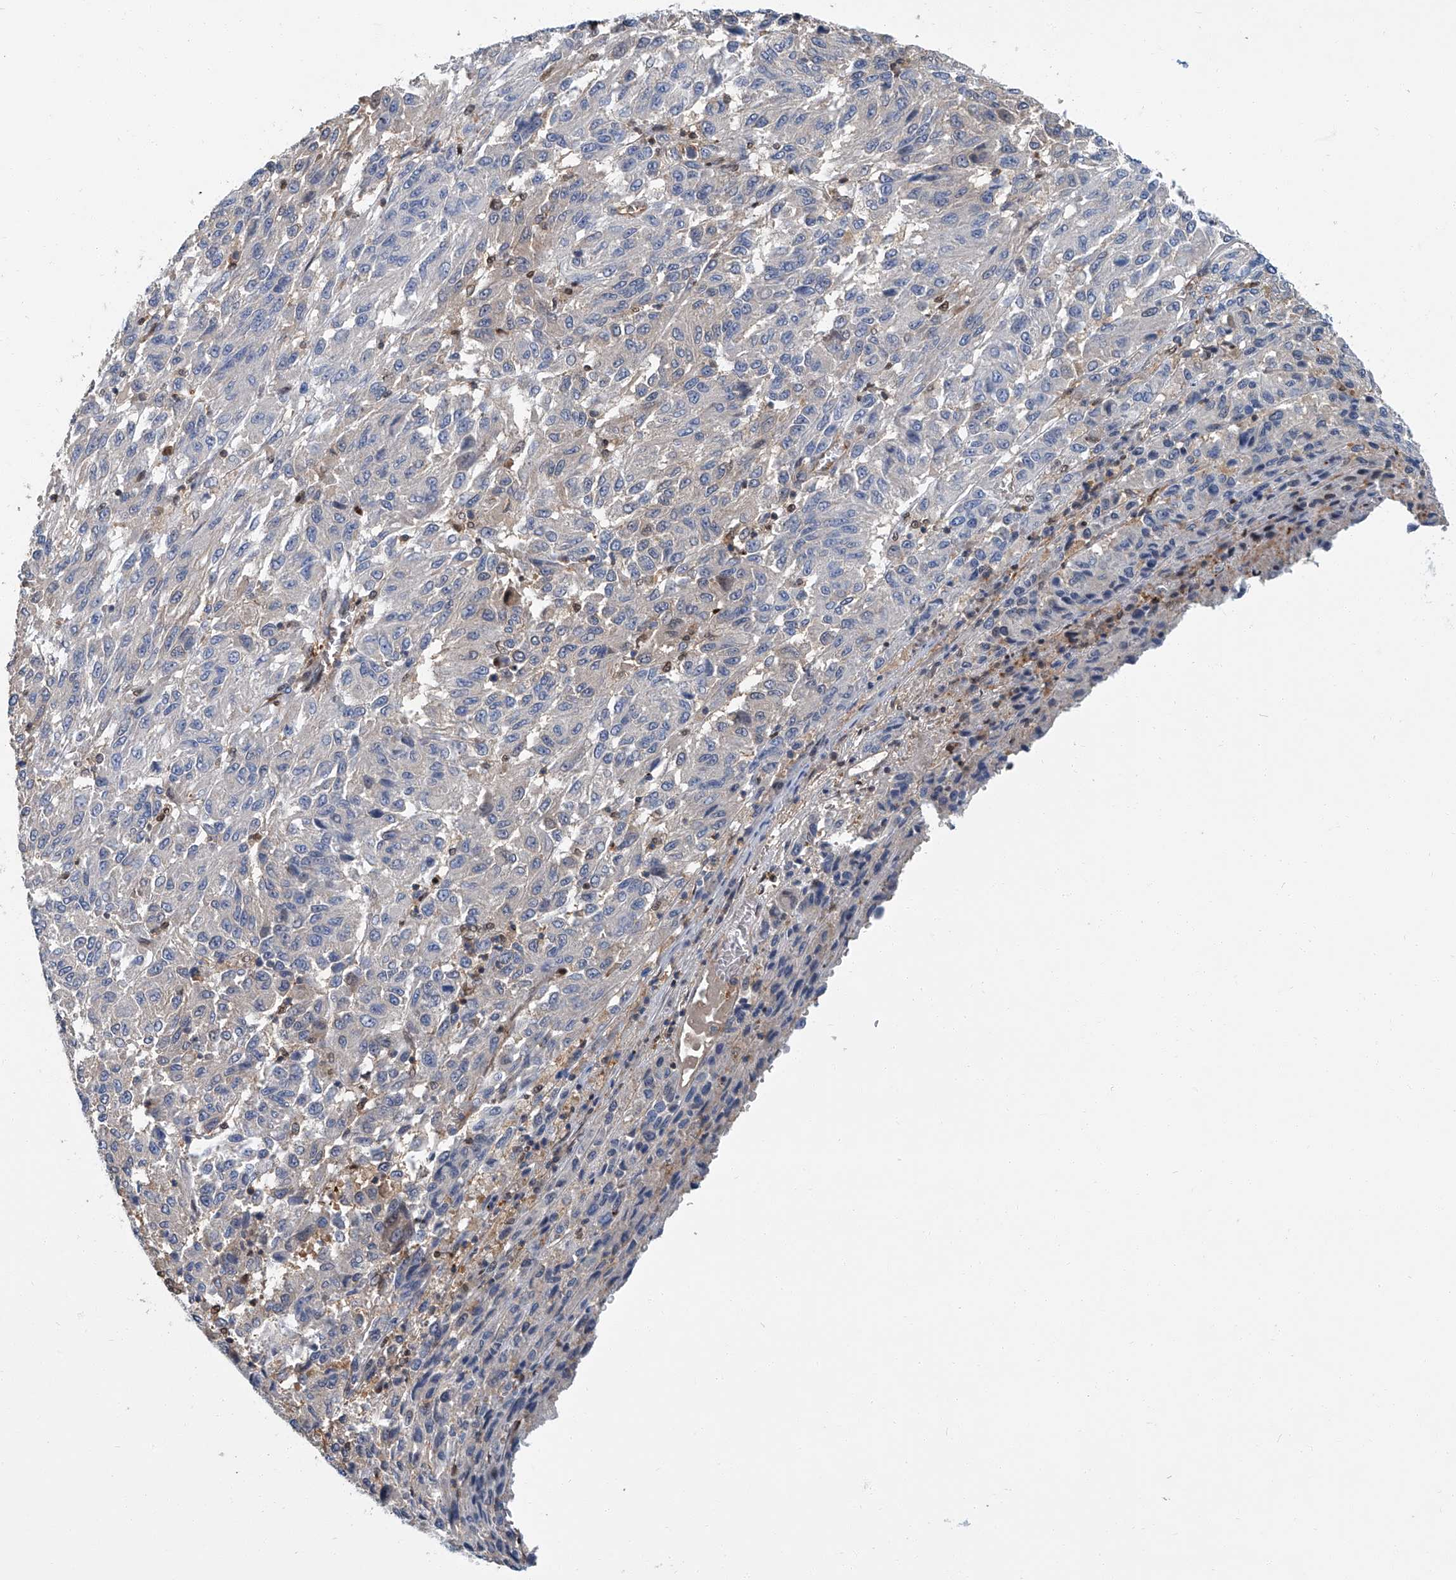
{"staining": {"intensity": "negative", "quantity": "none", "location": "none"}, "tissue": "melanoma", "cell_type": "Tumor cells", "image_type": "cancer", "snomed": [{"axis": "morphology", "description": "Malignant melanoma, Metastatic site"}, {"axis": "topography", "description": "Lung"}], "caption": "IHC of malignant melanoma (metastatic site) demonstrates no staining in tumor cells. The staining is performed using DAB (3,3'-diaminobenzidine) brown chromogen with nuclei counter-stained in using hematoxylin.", "gene": "PSMB10", "patient": {"sex": "male", "age": 64}}